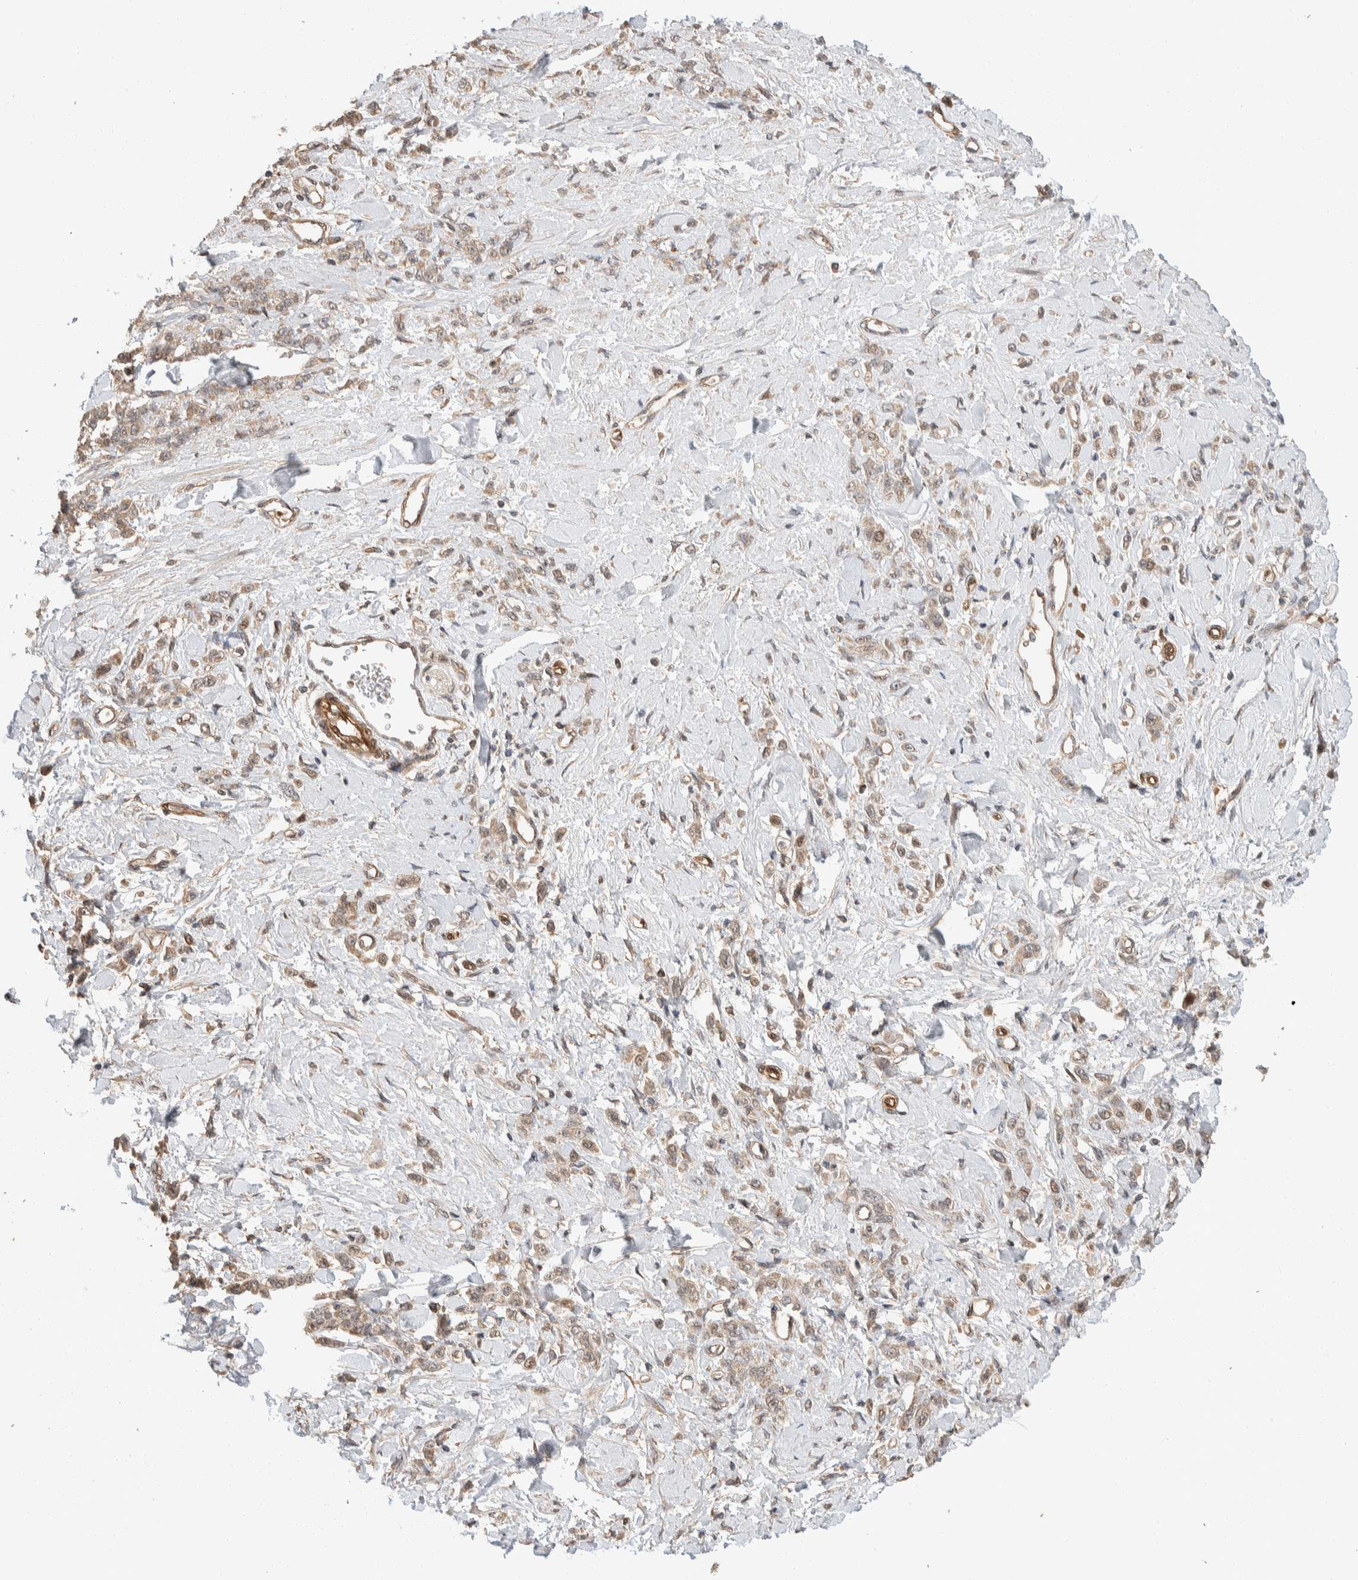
{"staining": {"intensity": "weak", "quantity": ">75%", "location": "cytoplasmic/membranous"}, "tissue": "stomach cancer", "cell_type": "Tumor cells", "image_type": "cancer", "snomed": [{"axis": "morphology", "description": "Normal tissue, NOS"}, {"axis": "morphology", "description": "Adenocarcinoma, NOS"}, {"axis": "topography", "description": "Stomach"}], "caption": "The micrograph displays staining of stomach cancer (adenocarcinoma), revealing weak cytoplasmic/membranous protein staining (brown color) within tumor cells. (DAB (3,3'-diaminobenzidine) IHC, brown staining for protein, blue staining for nuclei).", "gene": "ERC1", "patient": {"sex": "male", "age": 82}}